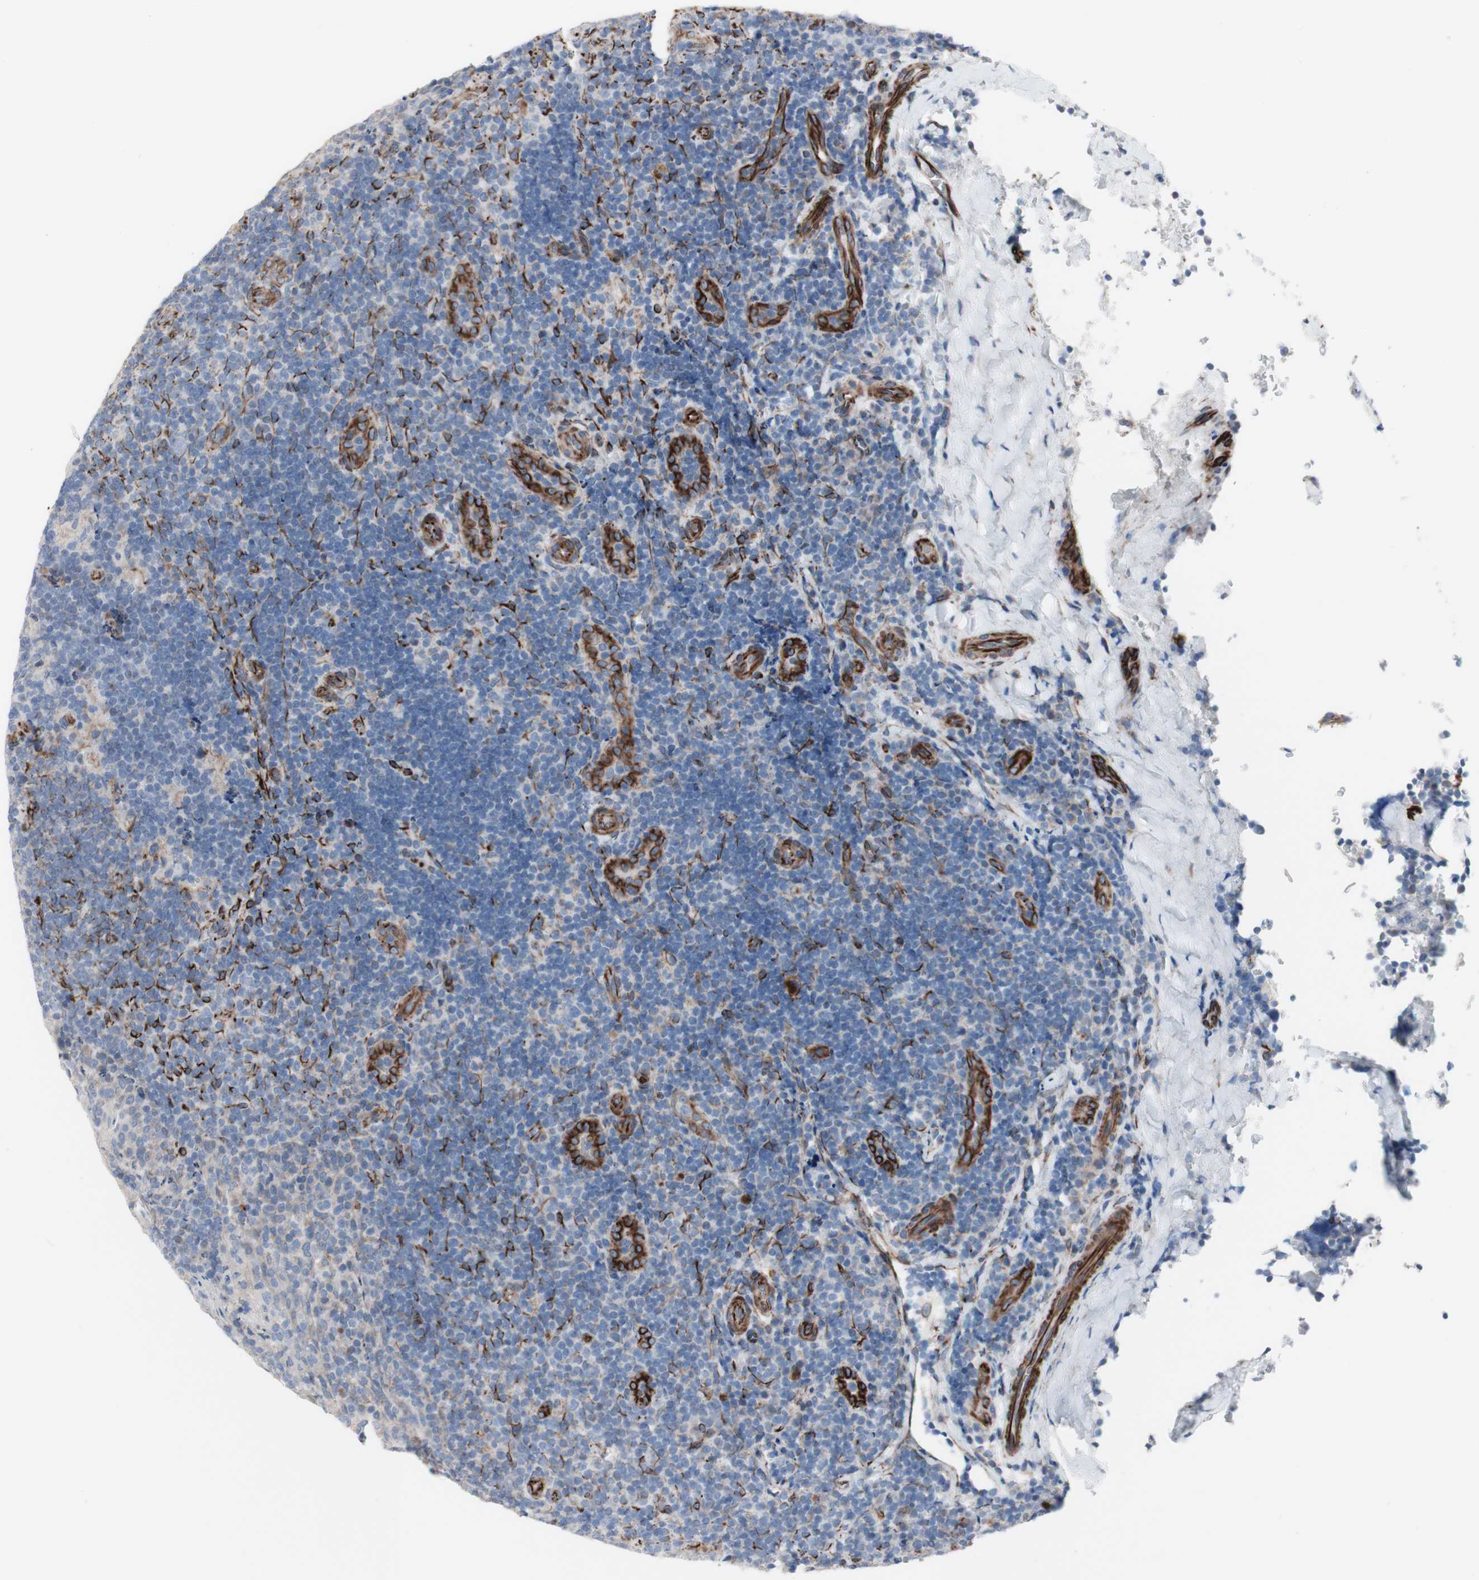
{"staining": {"intensity": "weak", "quantity": "<25%", "location": "cytoplasmic/membranous"}, "tissue": "tonsil", "cell_type": "Germinal center cells", "image_type": "normal", "snomed": [{"axis": "morphology", "description": "Normal tissue, NOS"}, {"axis": "topography", "description": "Tonsil"}], "caption": "A high-resolution image shows immunohistochemistry (IHC) staining of unremarkable tonsil, which exhibits no significant staining in germinal center cells. The staining was performed using DAB to visualize the protein expression in brown, while the nuclei were stained in blue with hematoxylin (Magnification: 20x).", "gene": "AGPAT5", "patient": {"sex": "male", "age": 17}}